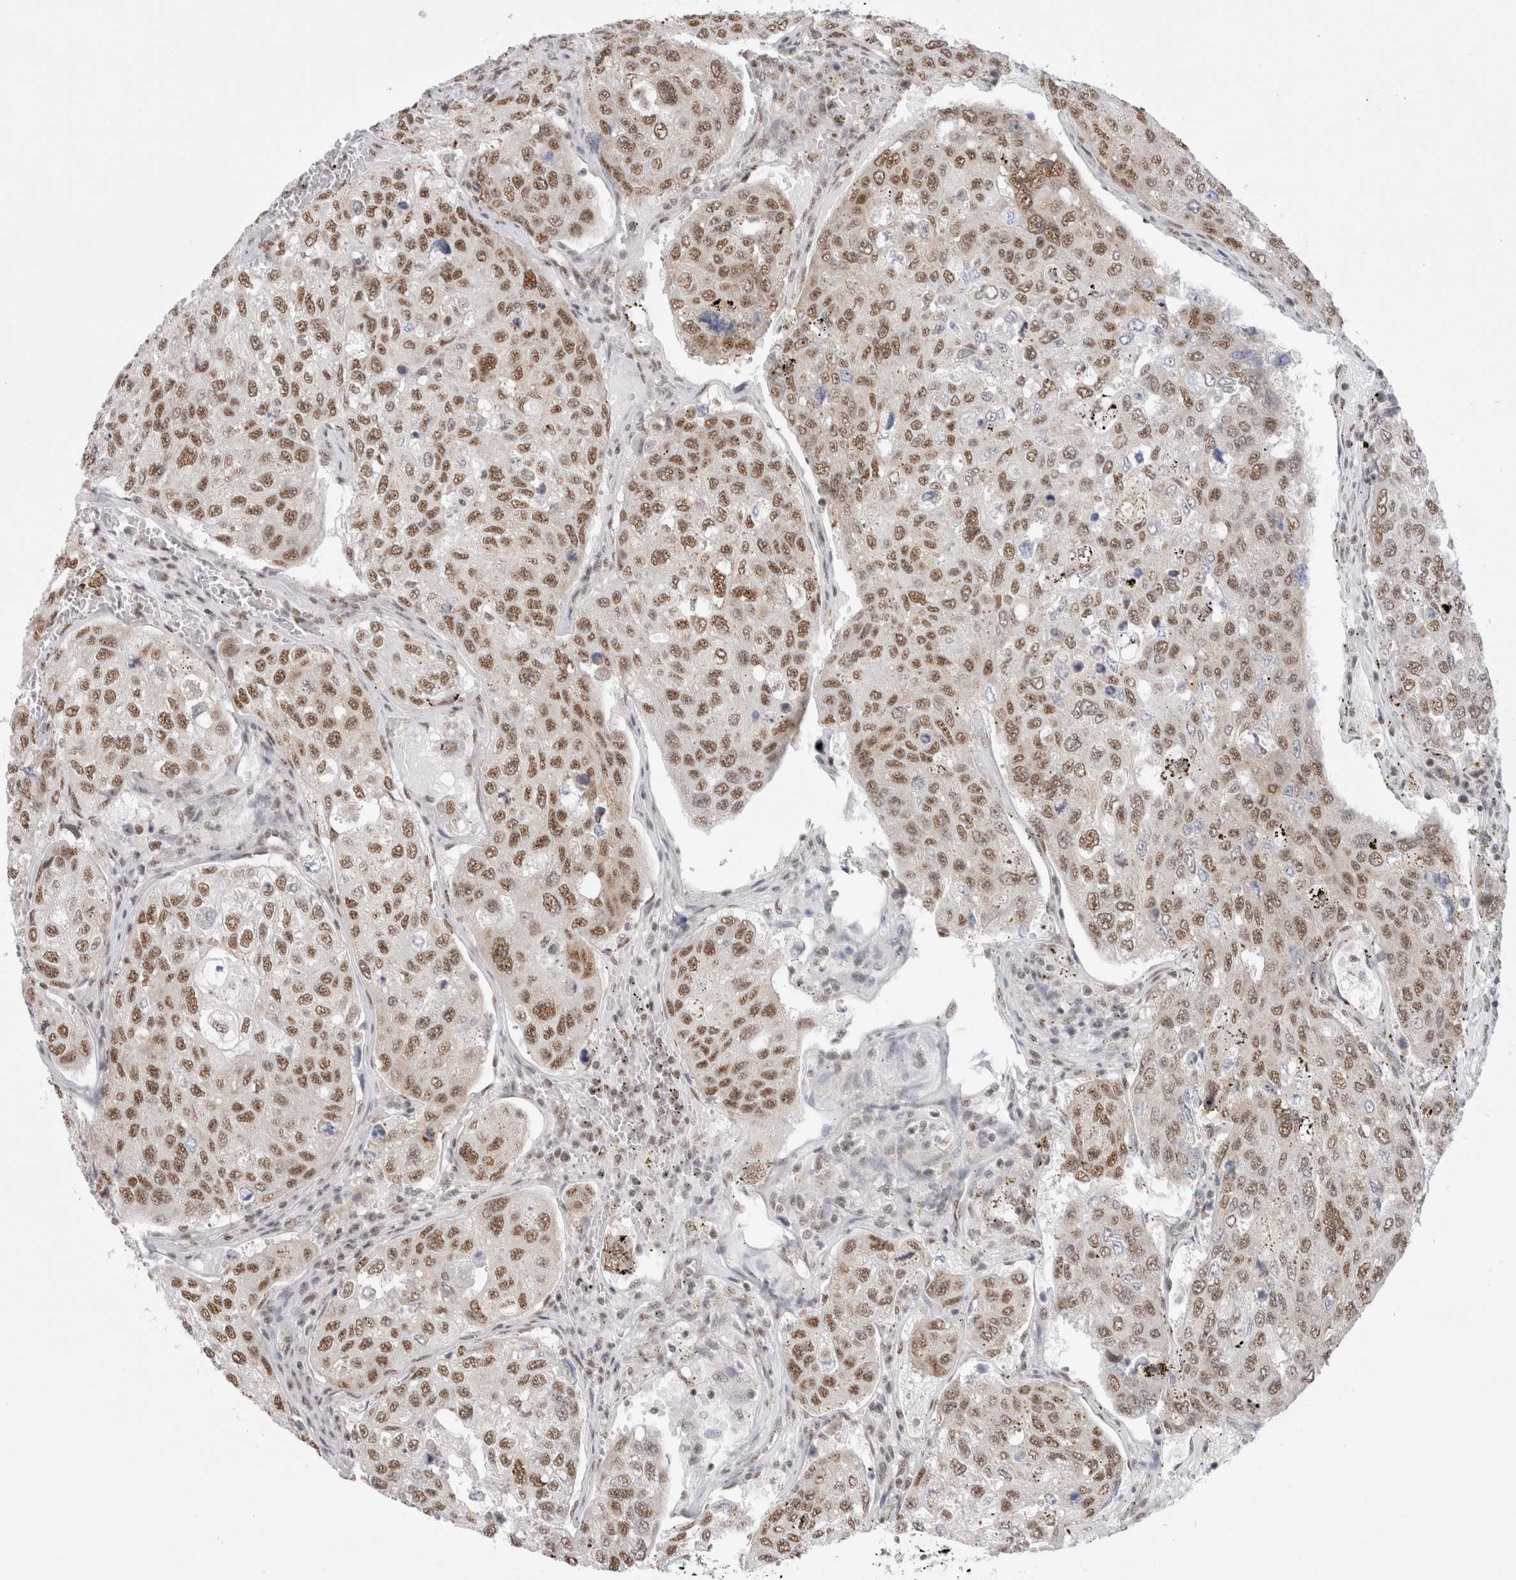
{"staining": {"intensity": "moderate", "quantity": ">75%", "location": "nuclear"}, "tissue": "urothelial cancer", "cell_type": "Tumor cells", "image_type": "cancer", "snomed": [{"axis": "morphology", "description": "Urothelial carcinoma, High grade"}, {"axis": "topography", "description": "Lymph node"}, {"axis": "topography", "description": "Urinary bladder"}], "caption": "Human urothelial cancer stained for a protein (brown) shows moderate nuclear positive positivity in about >75% of tumor cells.", "gene": "TRMT12", "patient": {"sex": "male", "age": 51}}